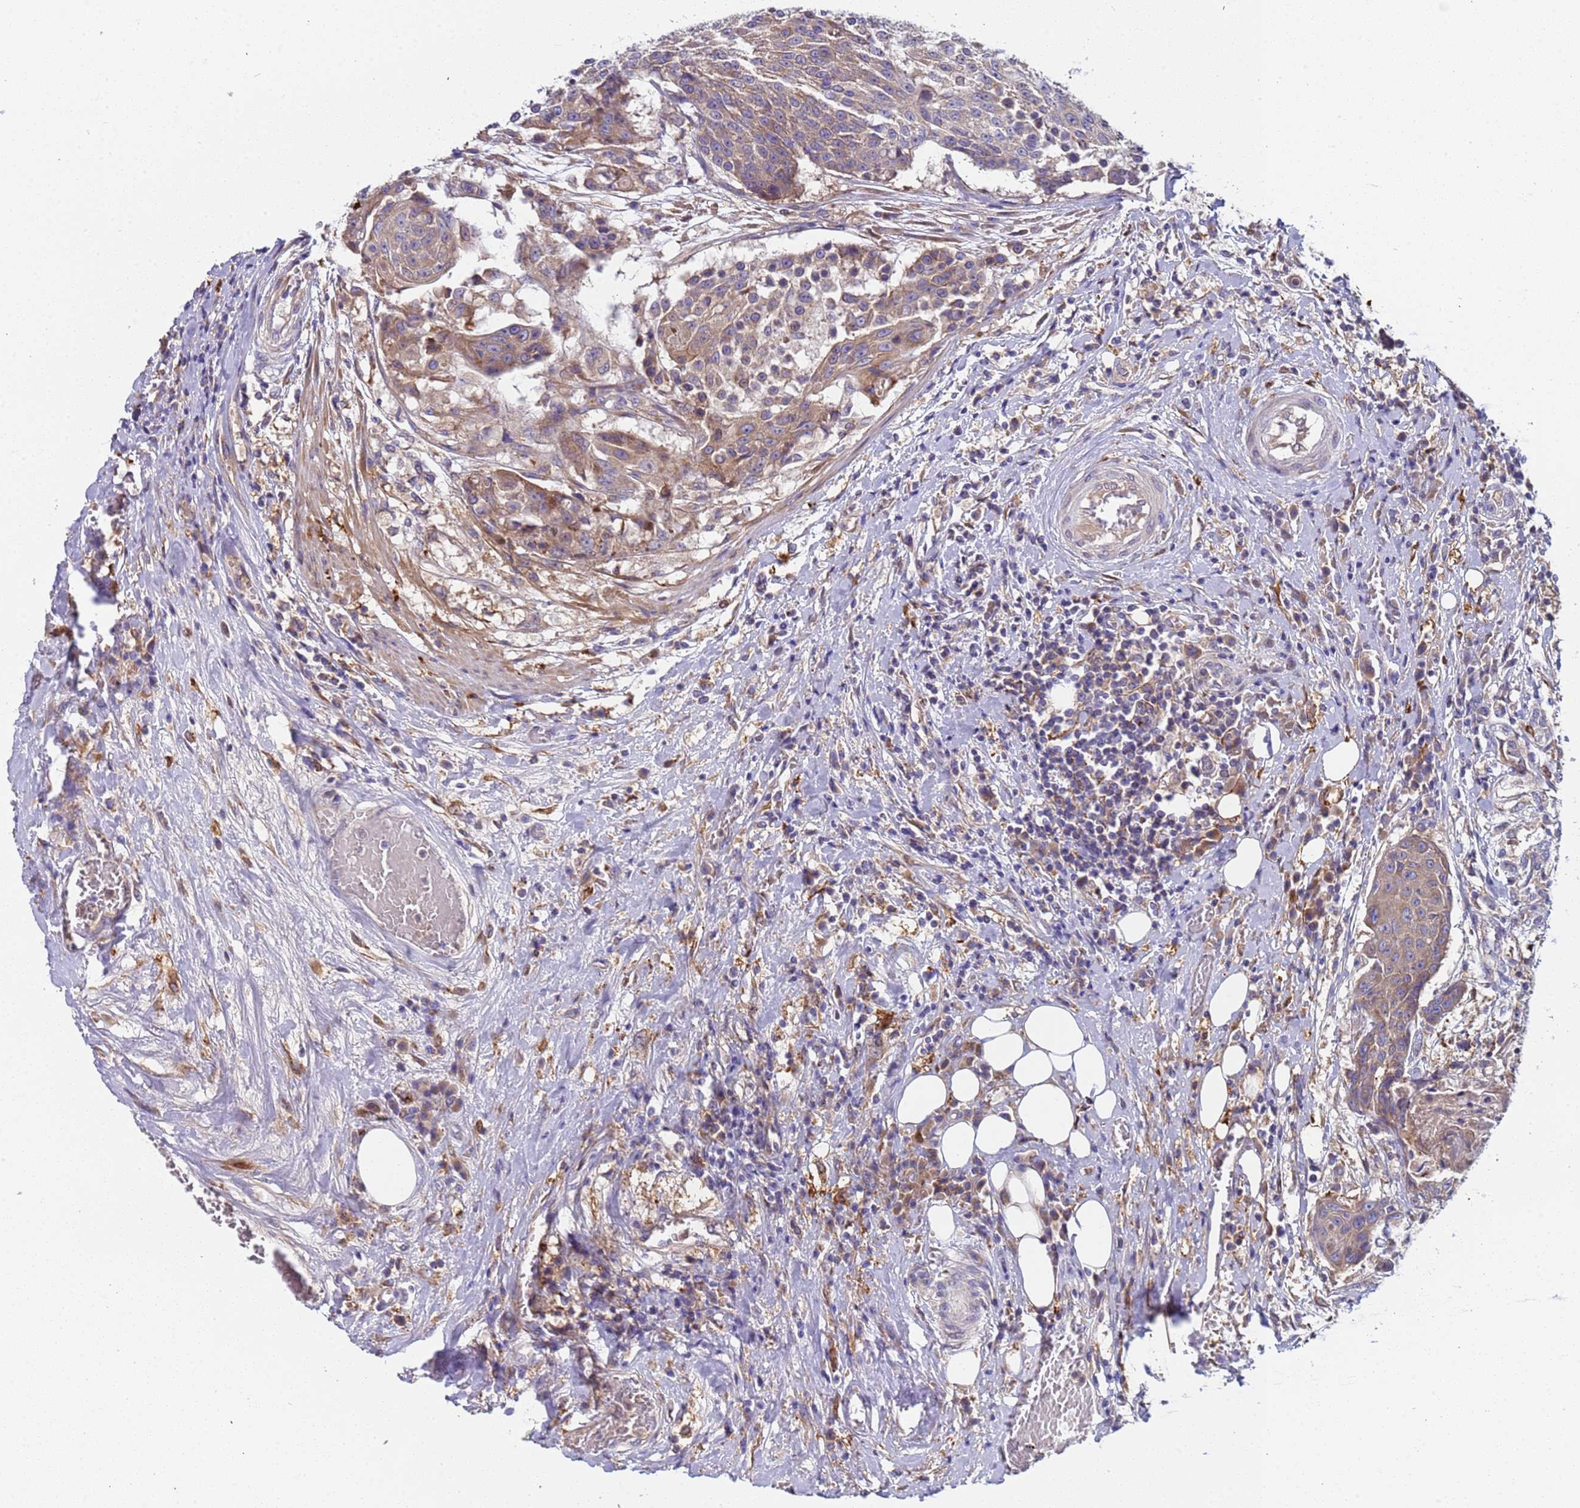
{"staining": {"intensity": "moderate", "quantity": "<25%", "location": "cytoplasmic/membranous"}, "tissue": "urothelial cancer", "cell_type": "Tumor cells", "image_type": "cancer", "snomed": [{"axis": "morphology", "description": "Urothelial carcinoma, High grade"}, {"axis": "topography", "description": "Urinary bladder"}], "caption": "Brown immunohistochemical staining in urothelial cancer demonstrates moderate cytoplasmic/membranous staining in about <25% of tumor cells.", "gene": "PAQR7", "patient": {"sex": "female", "age": 63}}